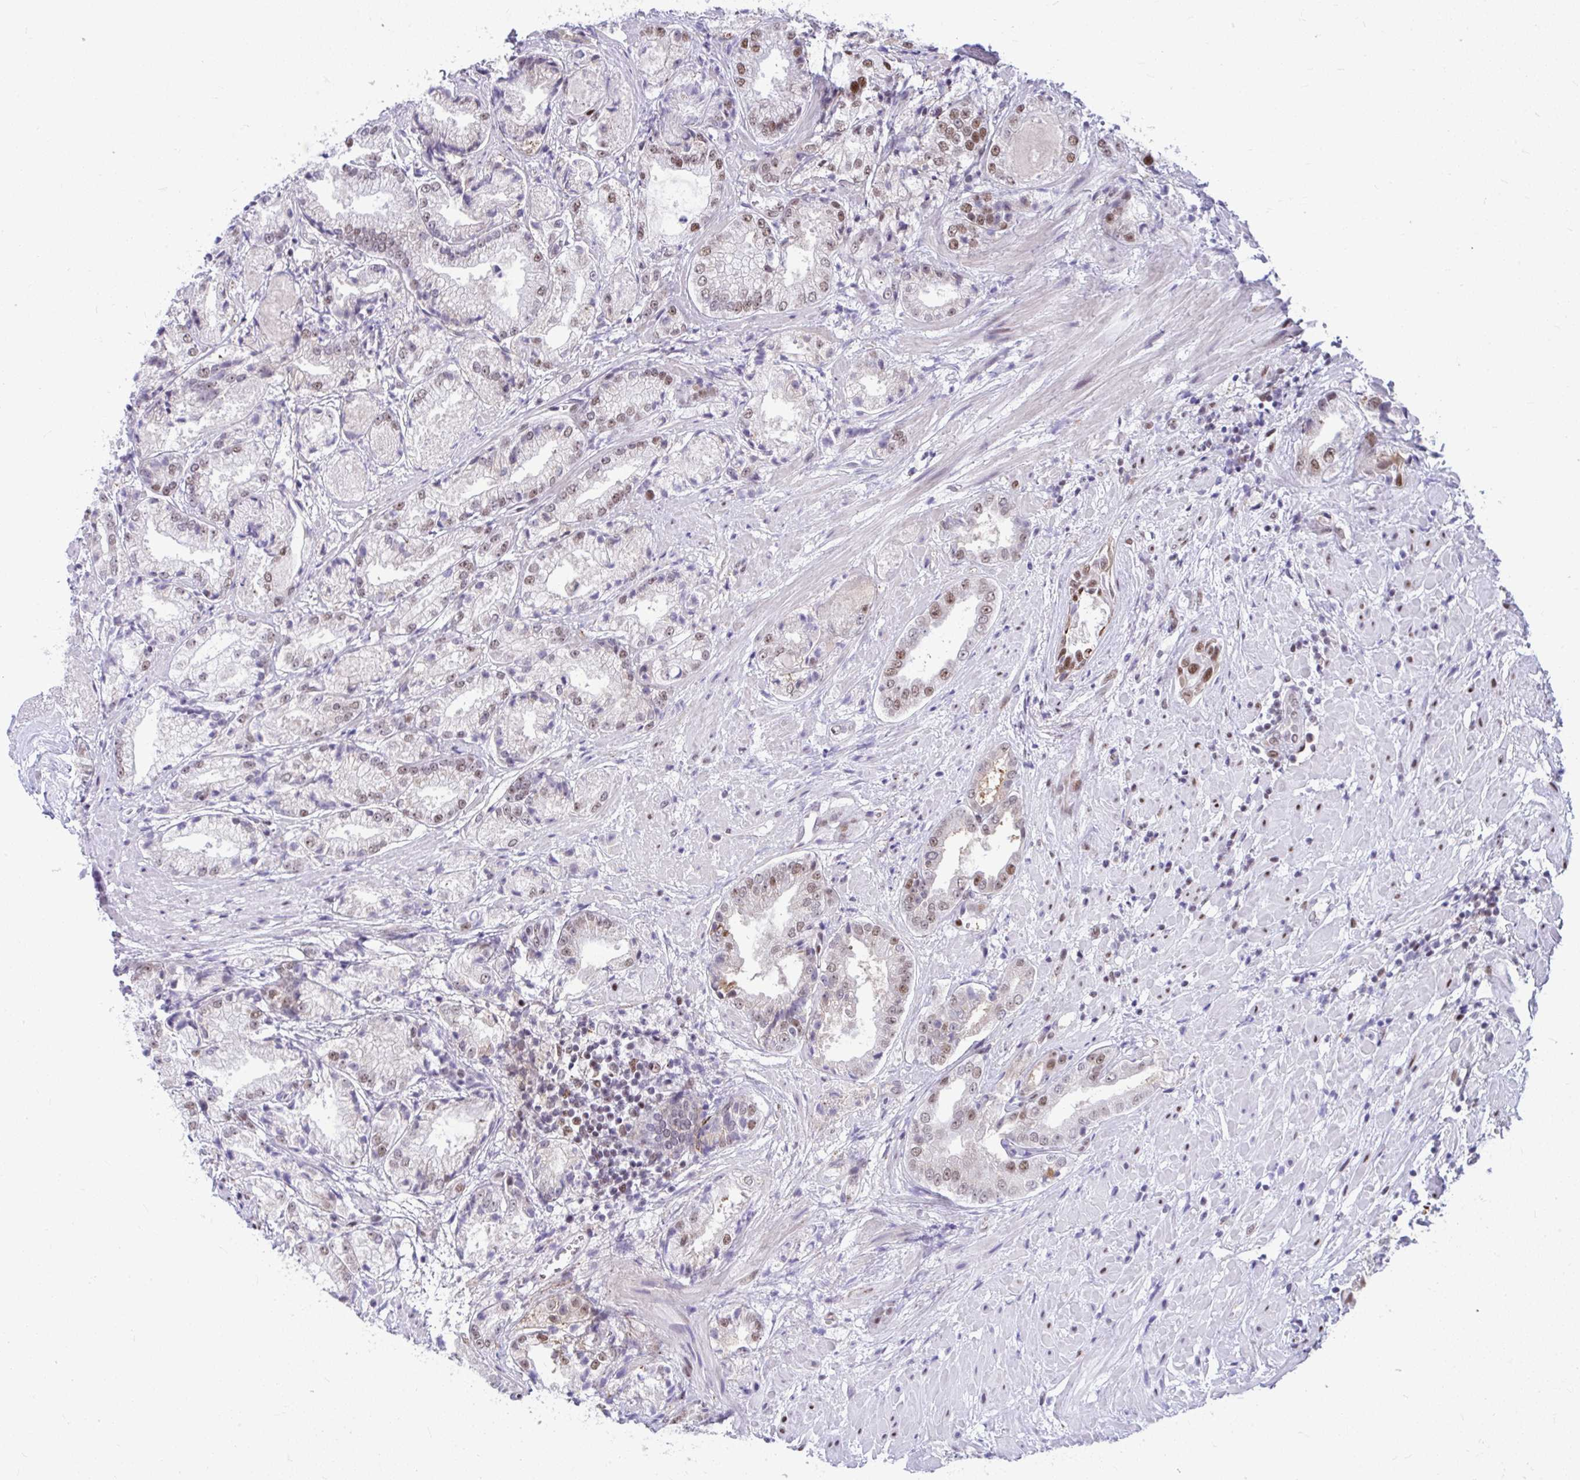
{"staining": {"intensity": "moderate", "quantity": "25%-75%", "location": "nuclear"}, "tissue": "prostate cancer", "cell_type": "Tumor cells", "image_type": "cancer", "snomed": [{"axis": "morphology", "description": "Adenocarcinoma, High grade"}, {"axis": "topography", "description": "Prostate"}], "caption": "DAB immunohistochemical staining of prostate cancer (adenocarcinoma (high-grade)) displays moderate nuclear protein expression in approximately 25%-75% of tumor cells. (Stains: DAB (3,3'-diaminobenzidine) in brown, nuclei in blue, Microscopy: brightfield microscopy at high magnification).", "gene": "SLC35C2", "patient": {"sex": "male", "age": 61}}